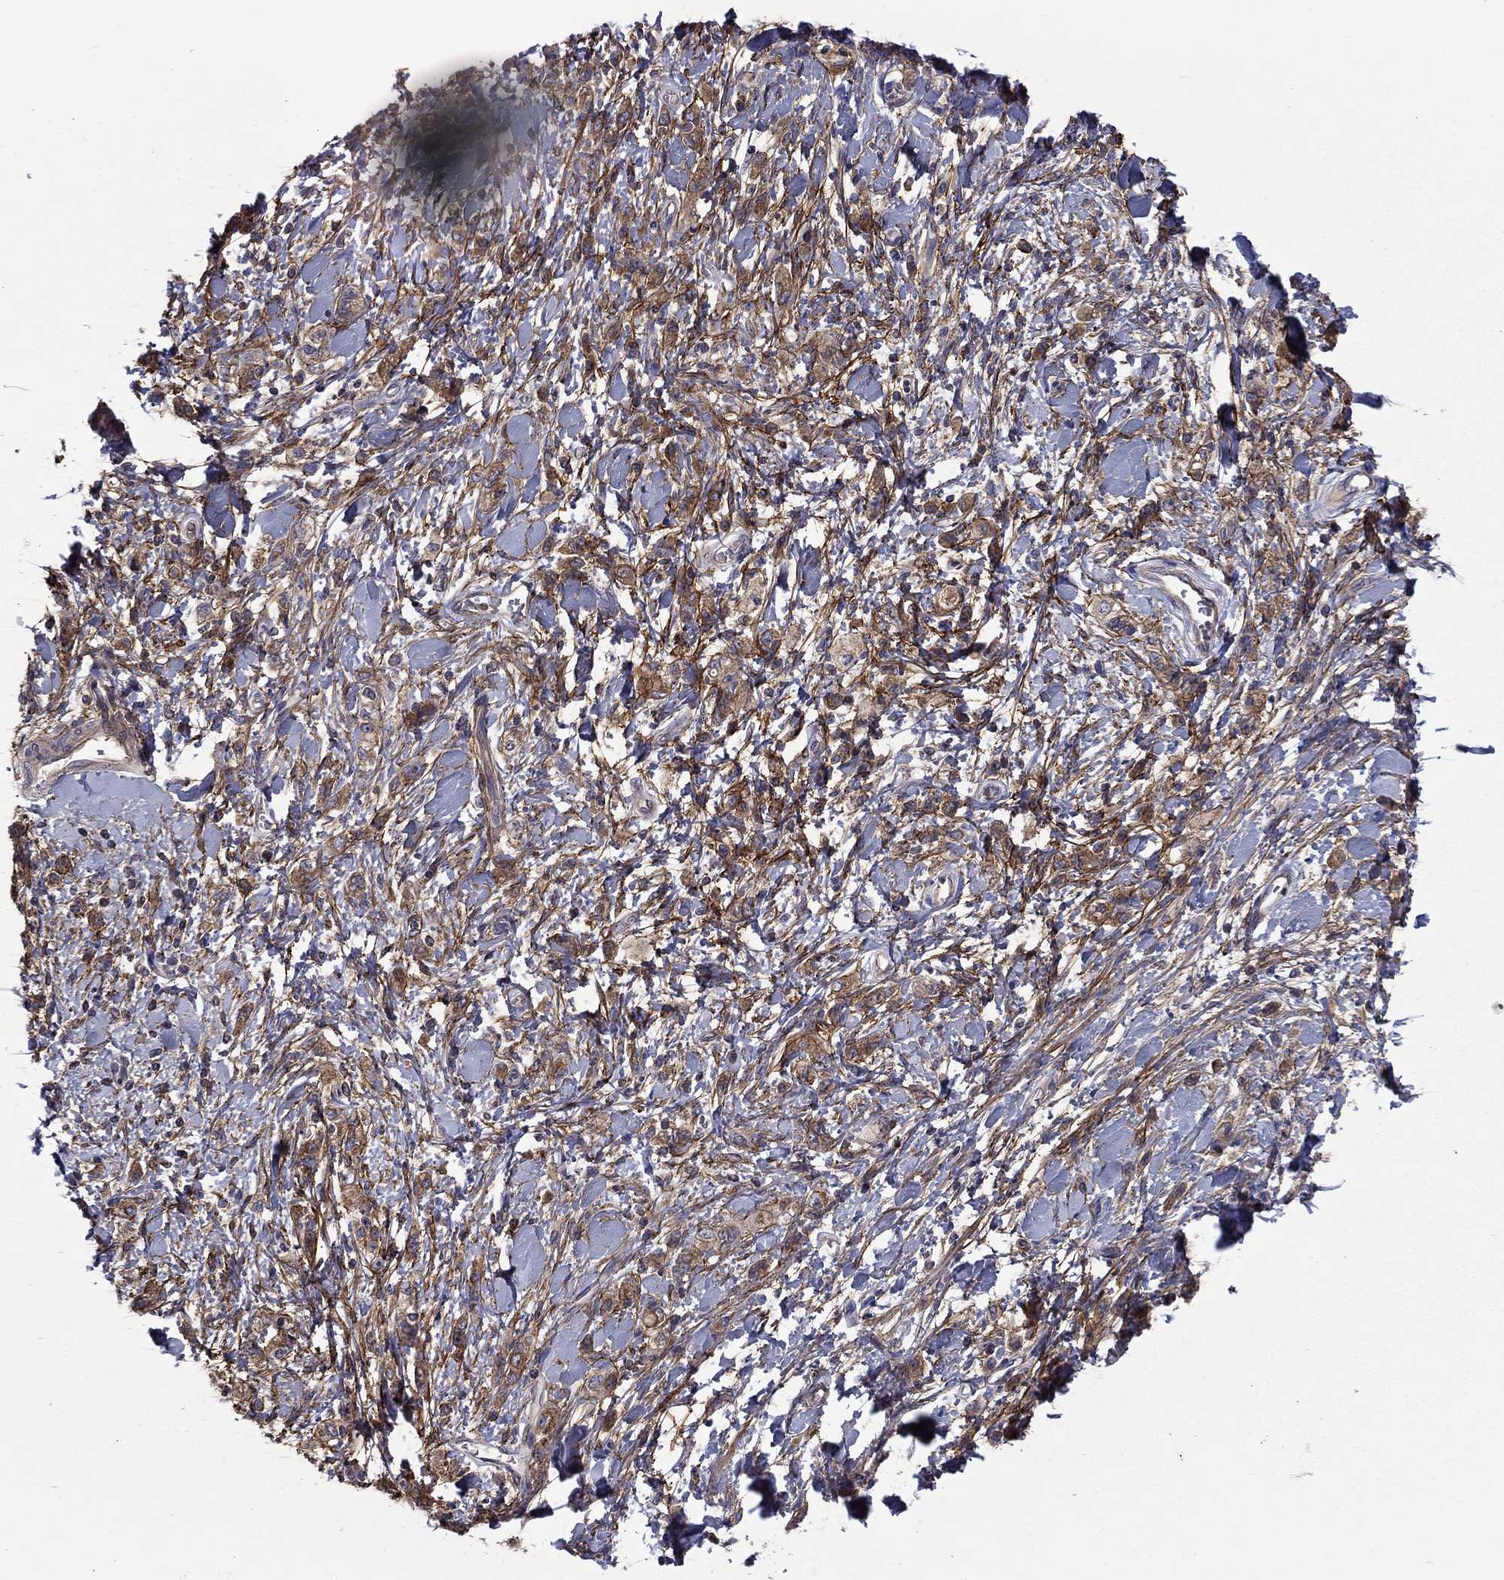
{"staining": {"intensity": "moderate", "quantity": ">75%", "location": "cytoplasmic/membranous"}, "tissue": "stomach cancer", "cell_type": "Tumor cells", "image_type": "cancer", "snomed": [{"axis": "morphology", "description": "Adenocarcinoma, NOS"}, {"axis": "topography", "description": "Stomach"}], "caption": "This is an image of immunohistochemistry staining of adenocarcinoma (stomach), which shows moderate staining in the cytoplasmic/membranous of tumor cells.", "gene": "RNF123", "patient": {"sex": "male", "age": 77}}